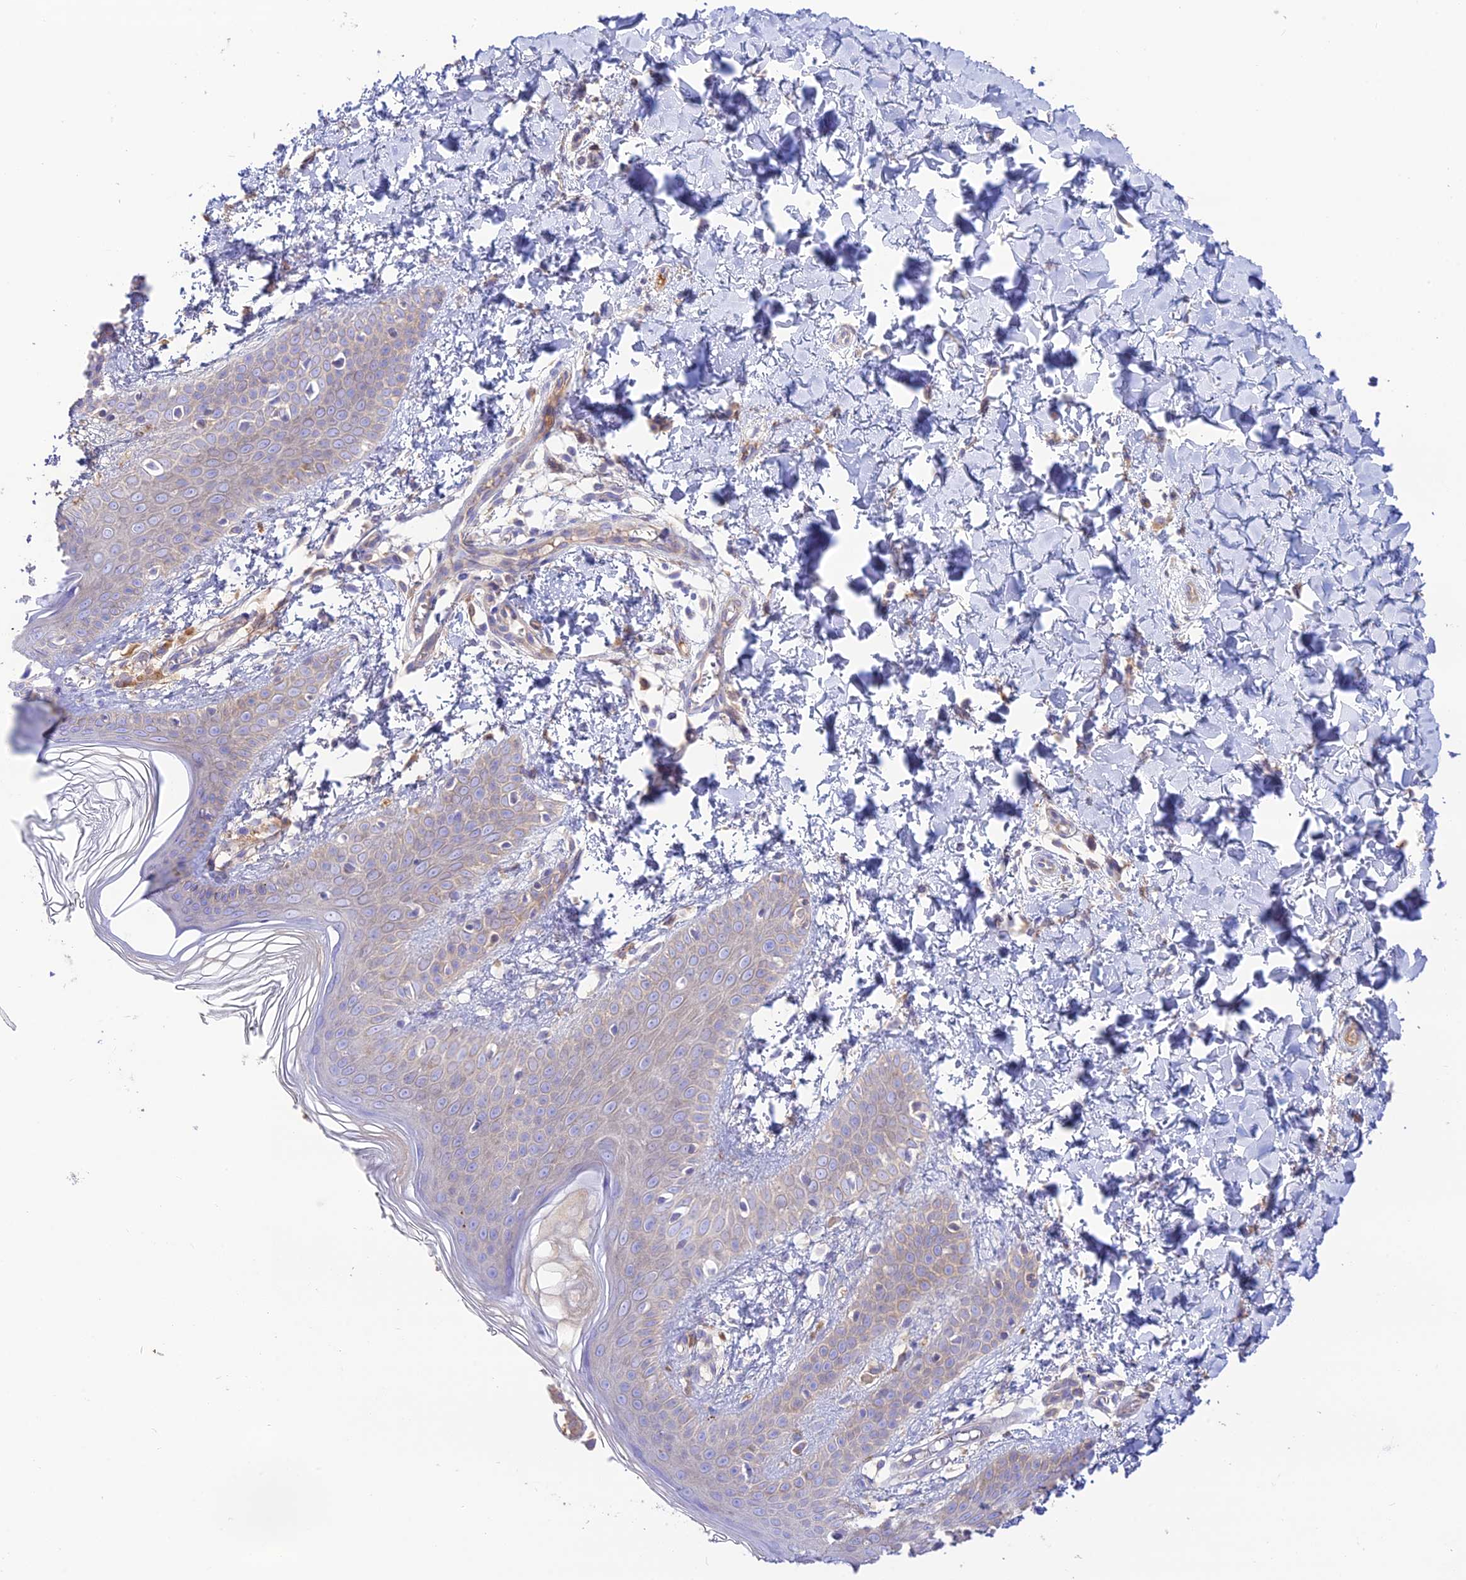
{"staining": {"intensity": "negative", "quantity": "none", "location": "none"}, "tissue": "skin", "cell_type": "Fibroblasts", "image_type": "normal", "snomed": [{"axis": "morphology", "description": "Normal tissue, NOS"}, {"axis": "topography", "description": "Skin"}], "caption": "This histopathology image is of normal skin stained with immunohistochemistry to label a protein in brown with the nuclei are counter-stained blue. There is no staining in fibroblasts. (IHC, brightfield microscopy, high magnification).", "gene": "NLRP9", "patient": {"sex": "male", "age": 36}}